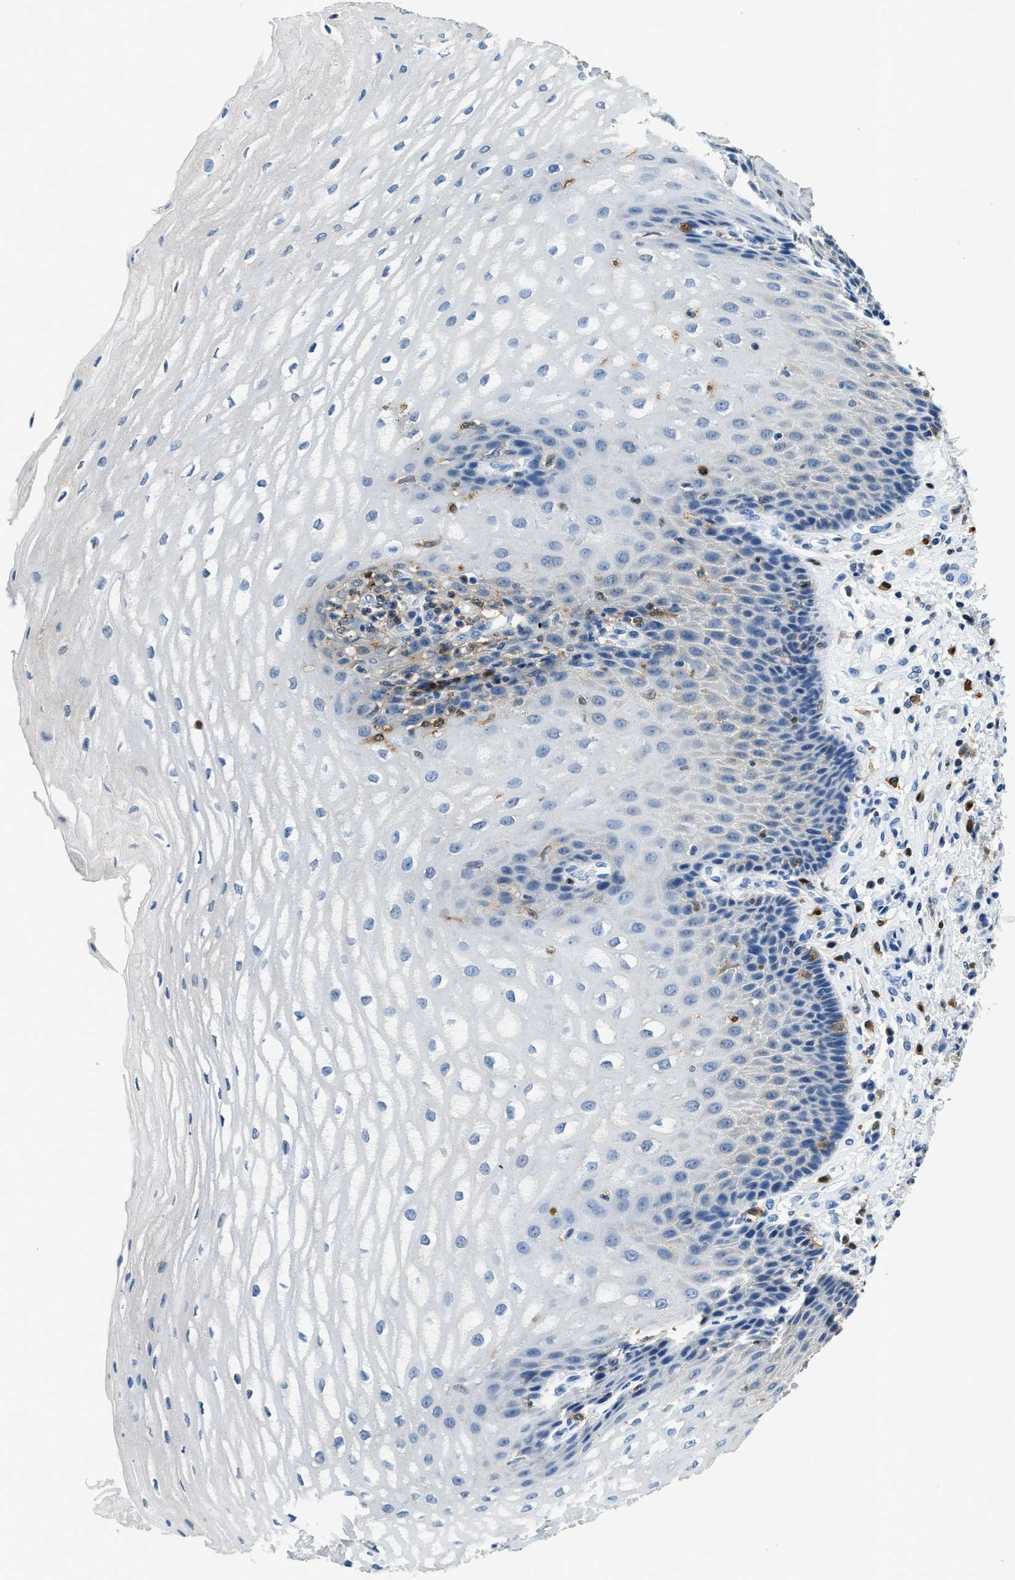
{"staining": {"intensity": "moderate", "quantity": "<25%", "location": "cytoplasmic/membranous"}, "tissue": "esophagus", "cell_type": "Squamous epithelial cells", "image_type": "normal", "snomed": [{"axis": "morphology", "description": "Normal tissue, NOS"}, {"axis": "topography", "description": "Esophagus"}], "caption": "Brown immunohistochemical staining in unremarkable human esophagus demonstrates moderate cytoplasmic/membranous staining in approximately <25% of squamous epithelial cells.", "gene": "CAPG", "patient": {"sex": "male", "age": 54}}